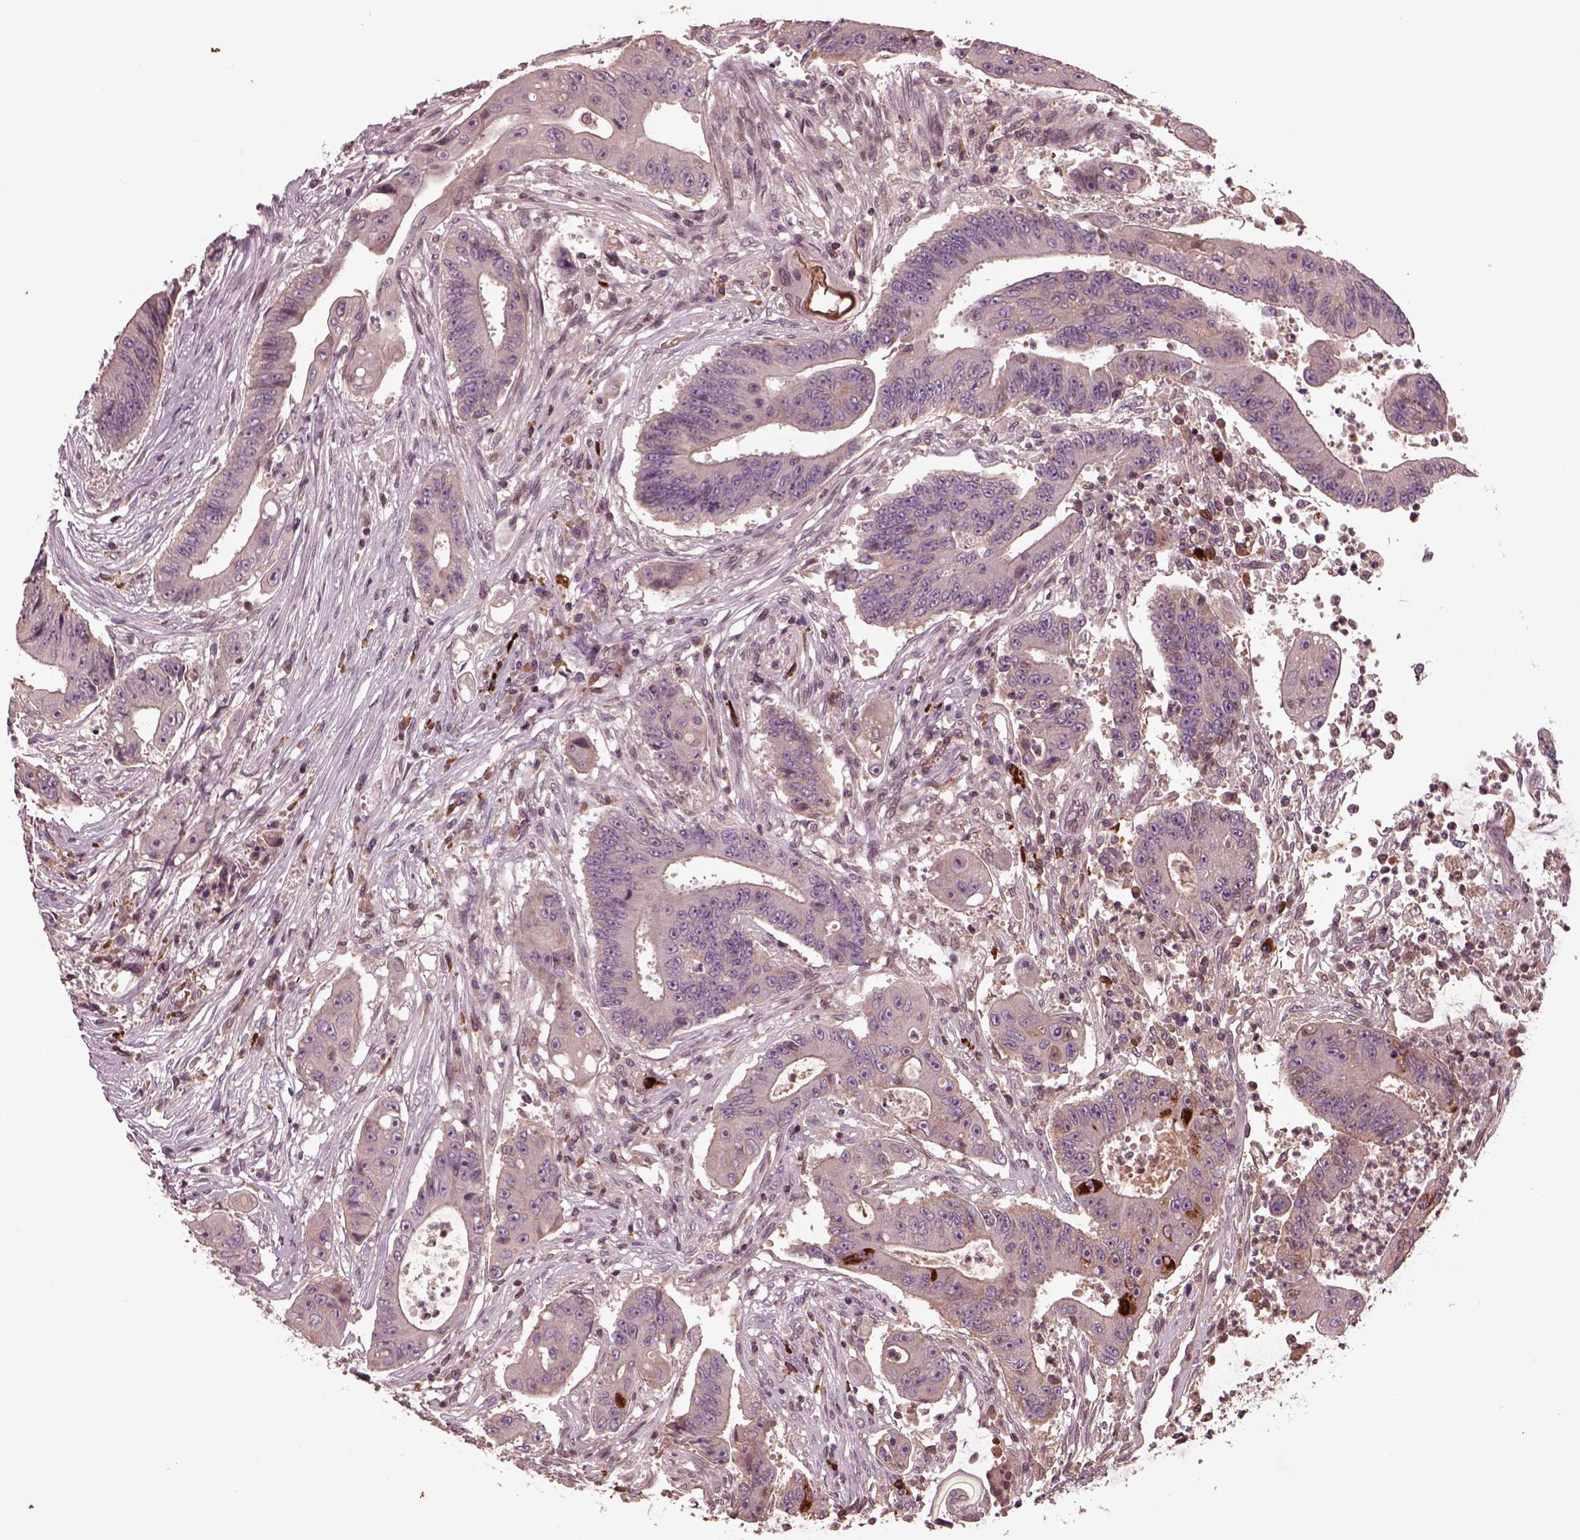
{"staining": {"intensity": "negative", "quantity": "none", "location": "none"}, "tissue": "colorectal cancer", "cell_type": "Tumor cells", "image_type": "cancer", "snomed": [{"axis": "morphology", "description": "Adenocarcinoma, NOS"}, {"axis": "topography", "description": "Rectum"}], "caption": "An image of human colorectal cancer (adenocarcinoma) is negative for staining in tumor cells.", "gene": "PTX4", "patient": {"sex": "male", "age": 54}}